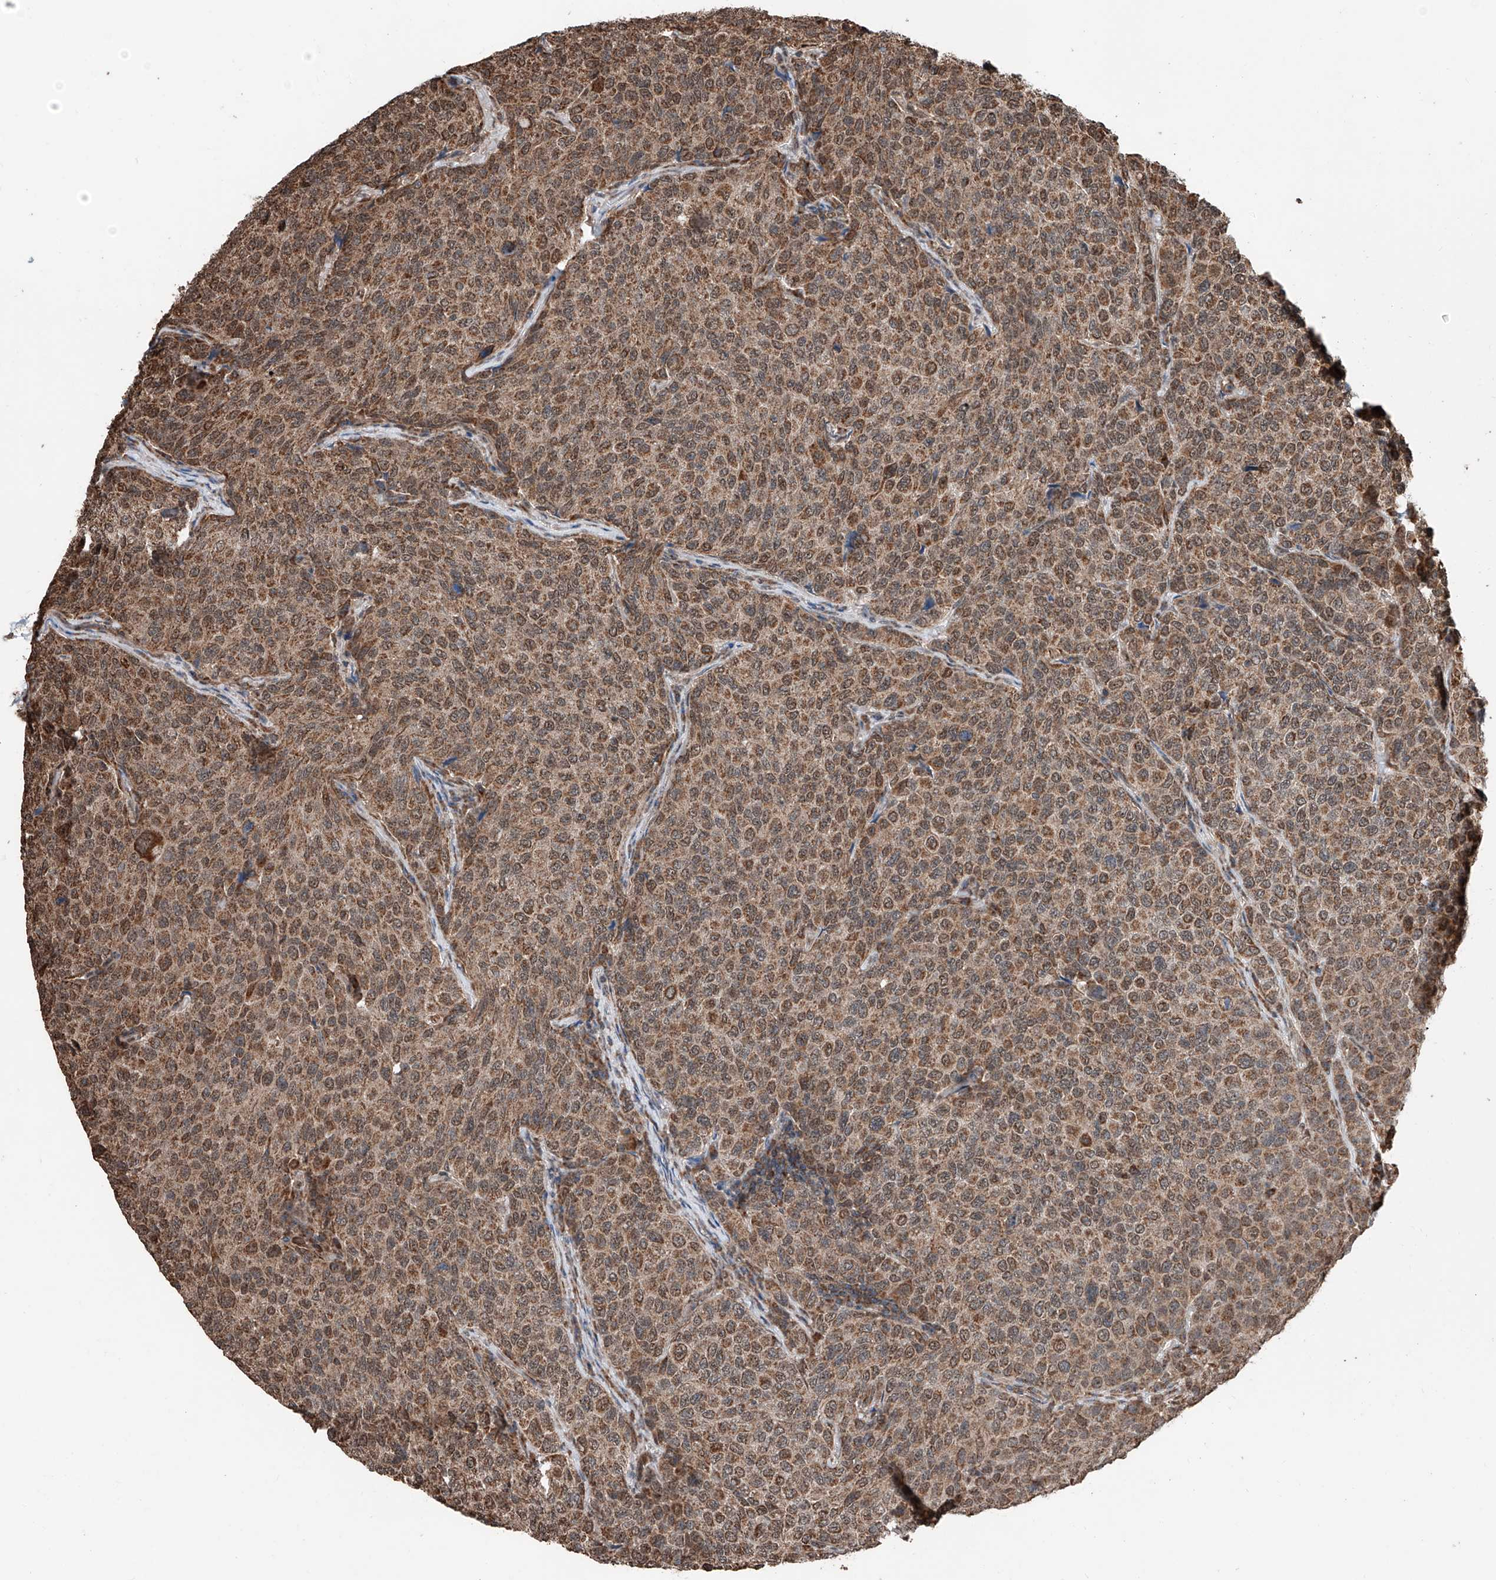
{"staining": {"intensity": "moderate", "quantity": ">75%", "location": "cytoplasmic/membranous,nuclear"}, "tissue": "breast cancer", "cell_type": "Tumor cells", "image_type": "cancer", "snomed": [{"axis": "morphology", "description": "Duct carcinoma"}, {"axis": "topography", "description": "Breast"}], "caption": "Tumor cells display moderate cytoplasmic/membranous and nuclear expression in about >75% of cells in intraductal carcinoma (breast).", "gene": "ZNF445", "patient": {"sex": "female", "age": 55}}